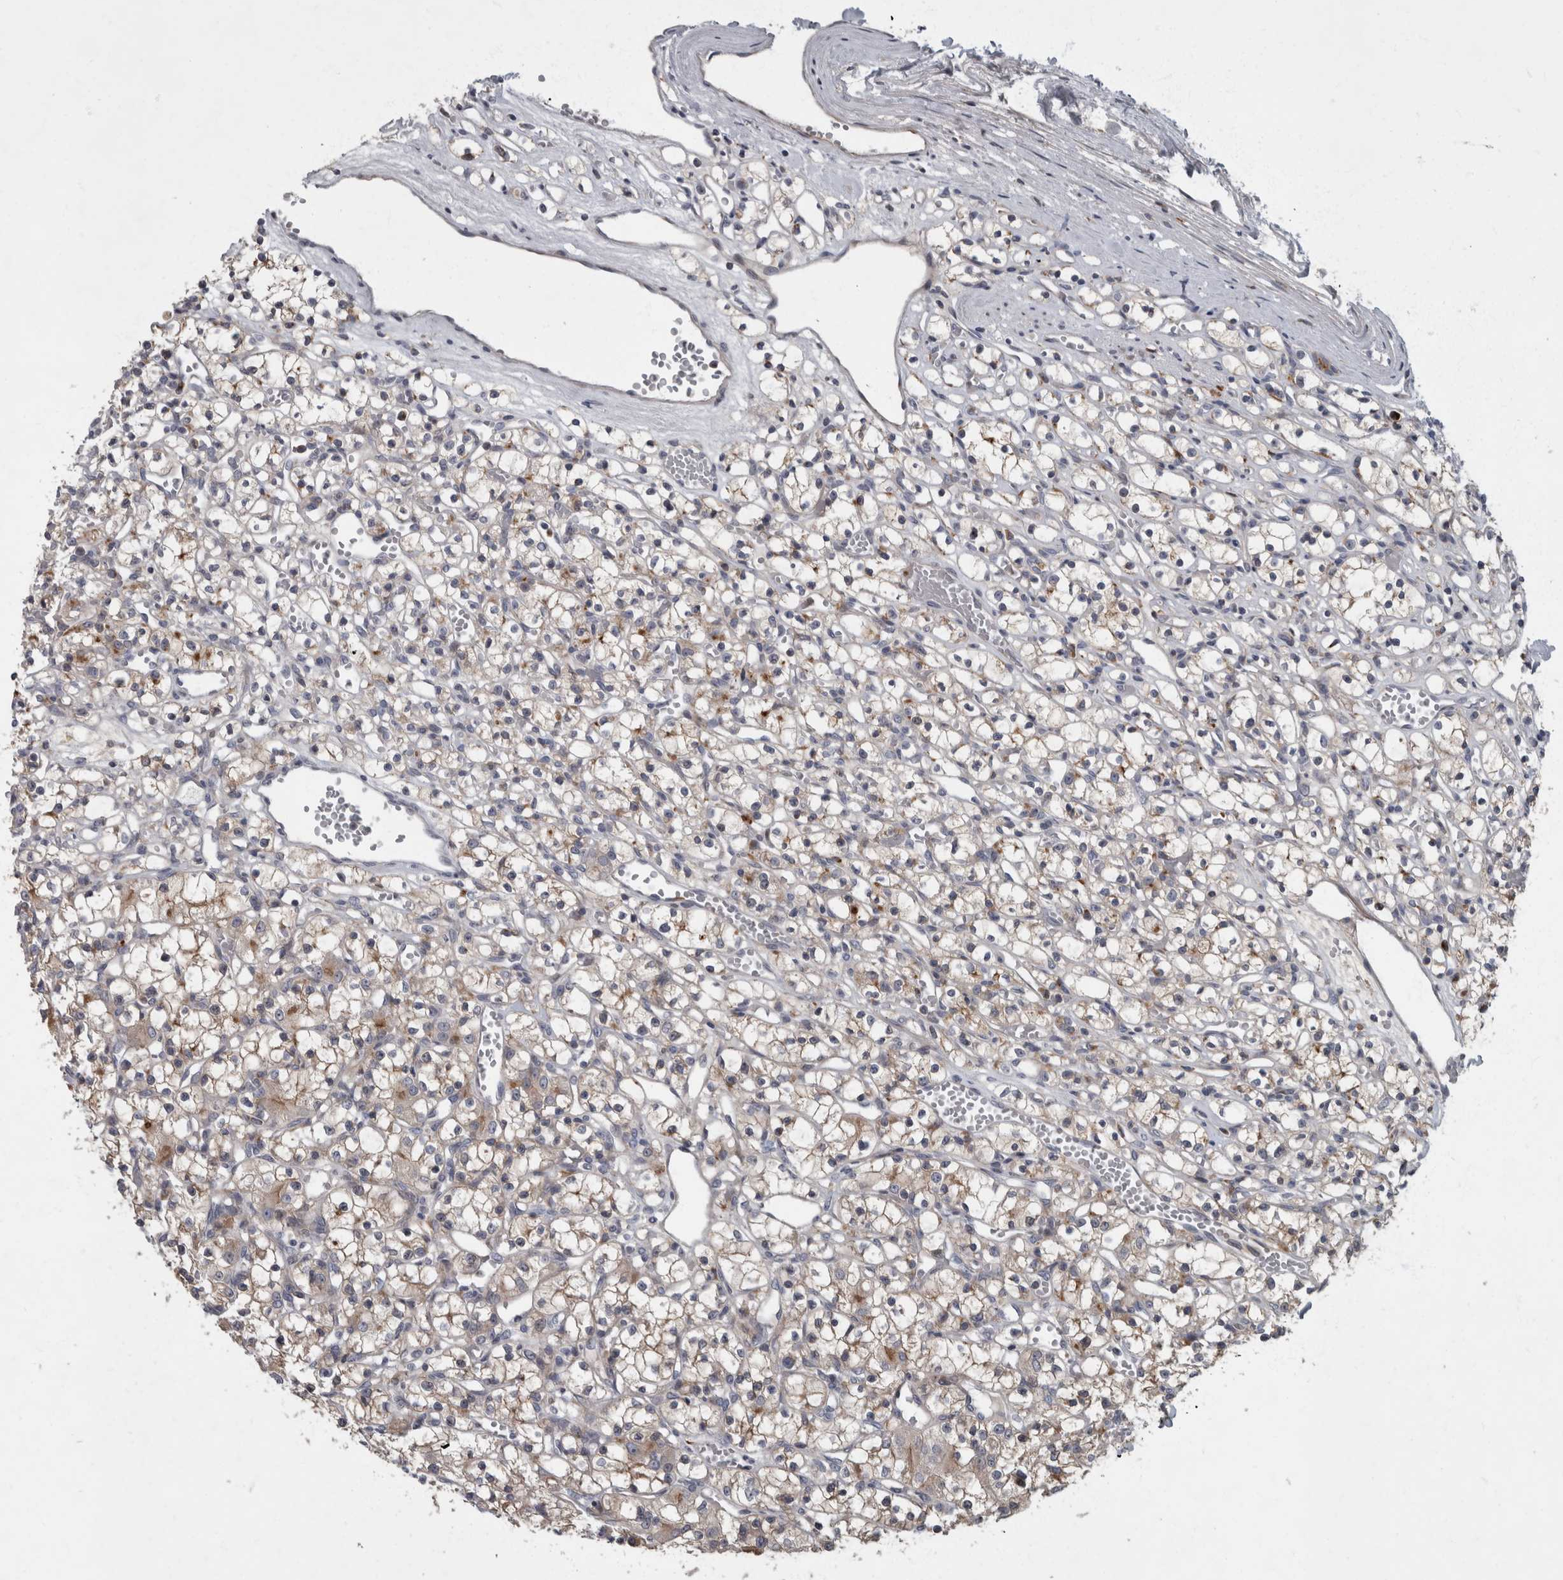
{"staining": {"intensity": "weak", "quantity": "<25%", "location": "cytoplasmic/membranous"}, "tissue": "renal cancer", "cell_type": "Tumor cells", "image_type": "cancer", "snomed": [{"axis": "morphology", "description": "Adenocarcinoma, NOS"}, {"axis": "topography", "description": "Kidney"}], "caption": "Immunohistochemistry histopathology image of neoplastic tissue: human renal adenocarcinoma stained with DAB demonstrates no significant protein positivity in tumor cells.", "gene": "CDC42BPG", "patient": {"sex": "female", "age": 59}}